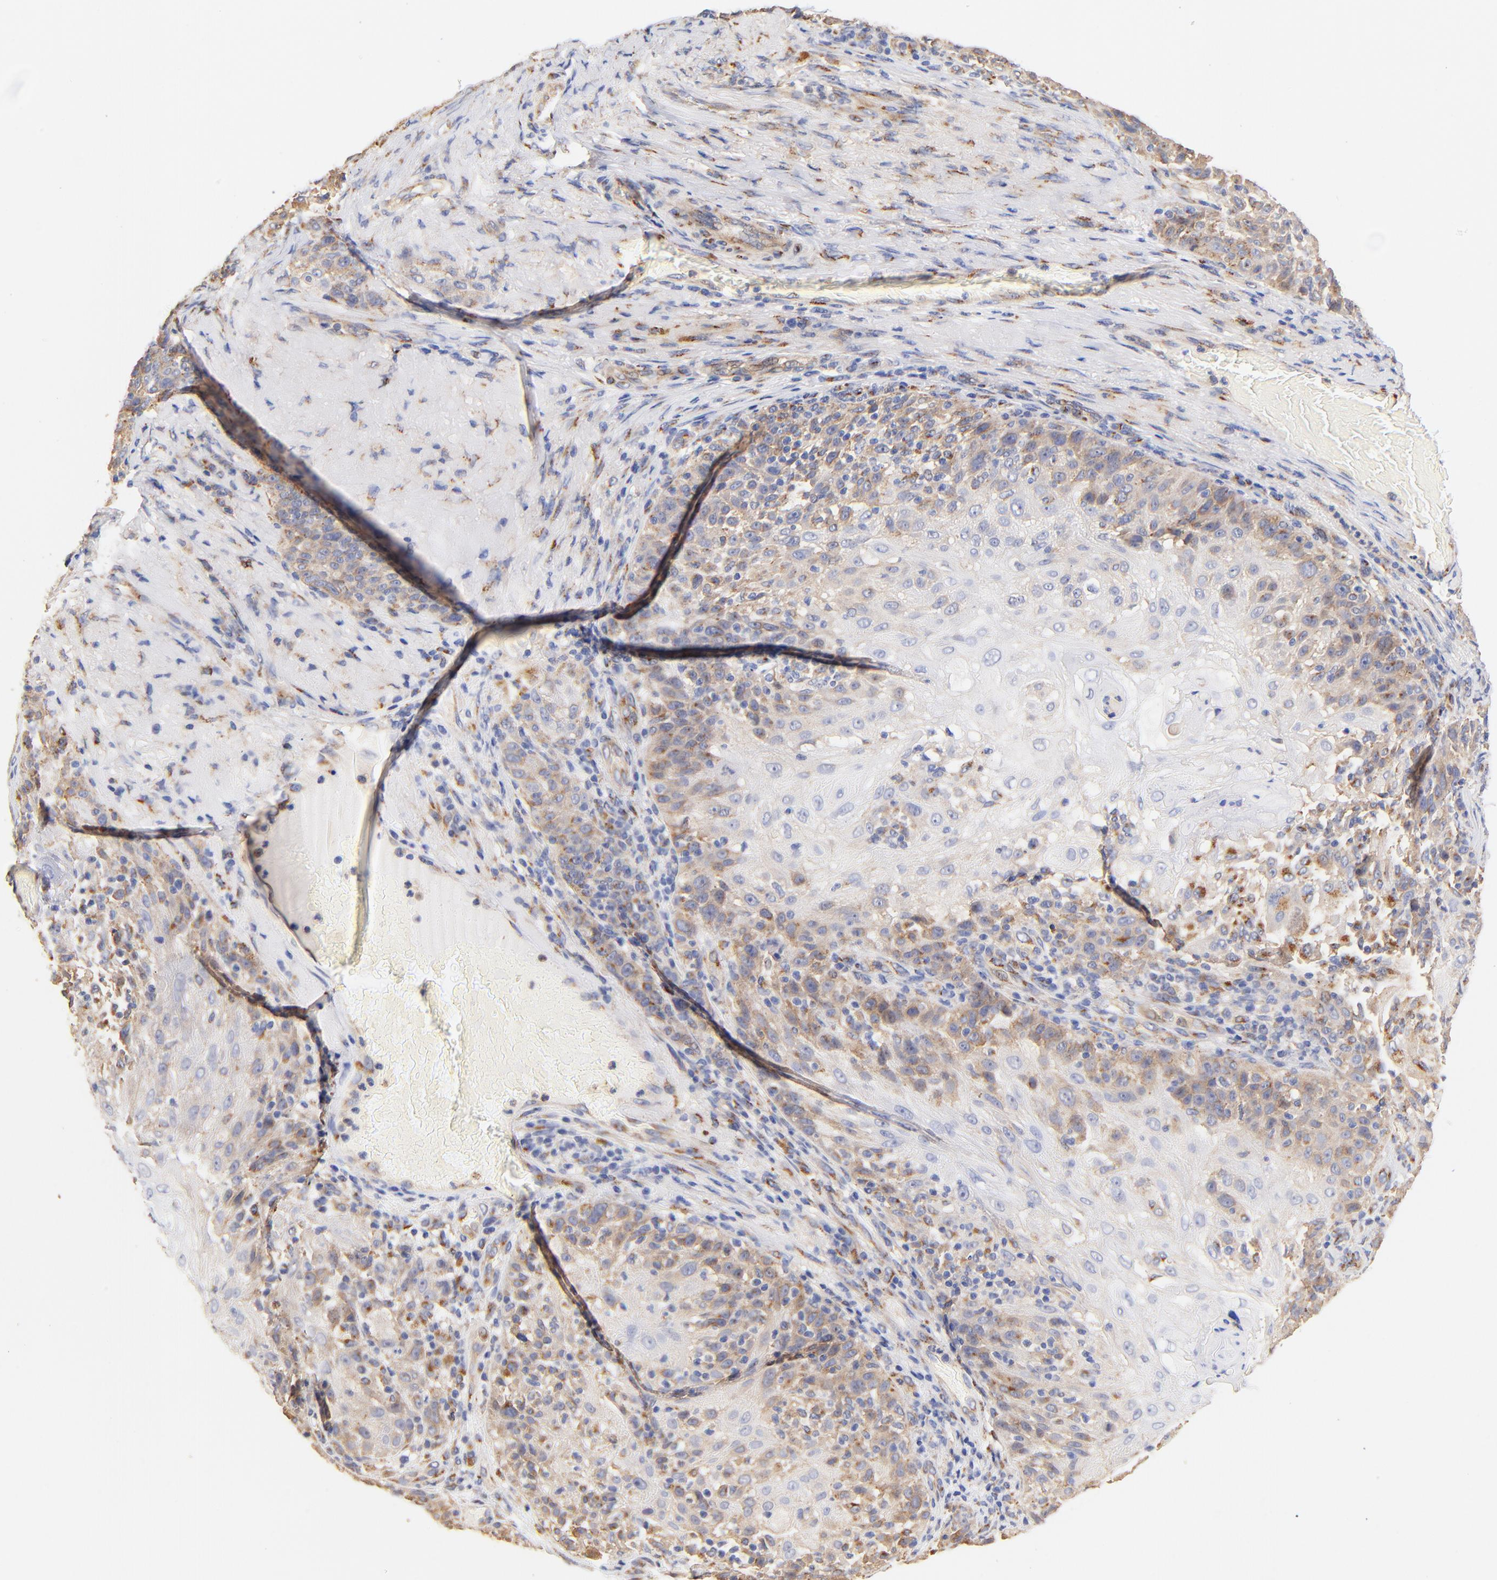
{"staining": {"intensity": "weak", "quantity": "<25%", "location": "cytoplasmic/membranous"}, "tissue": "skin cancer", "cell_type": "Tumor cells", "image_type": "cancer", "snomed": [{"axis": "morphology", "description": "Normal tissue, NOS"}, {"axis": "morphology", "description": "Squamous cell carcinoma, NOS"}, {"axis": "topography", "description": "Skin"}], "caption": "Immunohistochemistry photomicrograph of neoplastic tissue: skin squamous cell carcinoma stained with DAB (3,3'-diaminobenzidine) exhibits no significant protein positivity in tumor cells.", "gene": "FMNL3", "patient": {"sex": "female", "age": 83}}